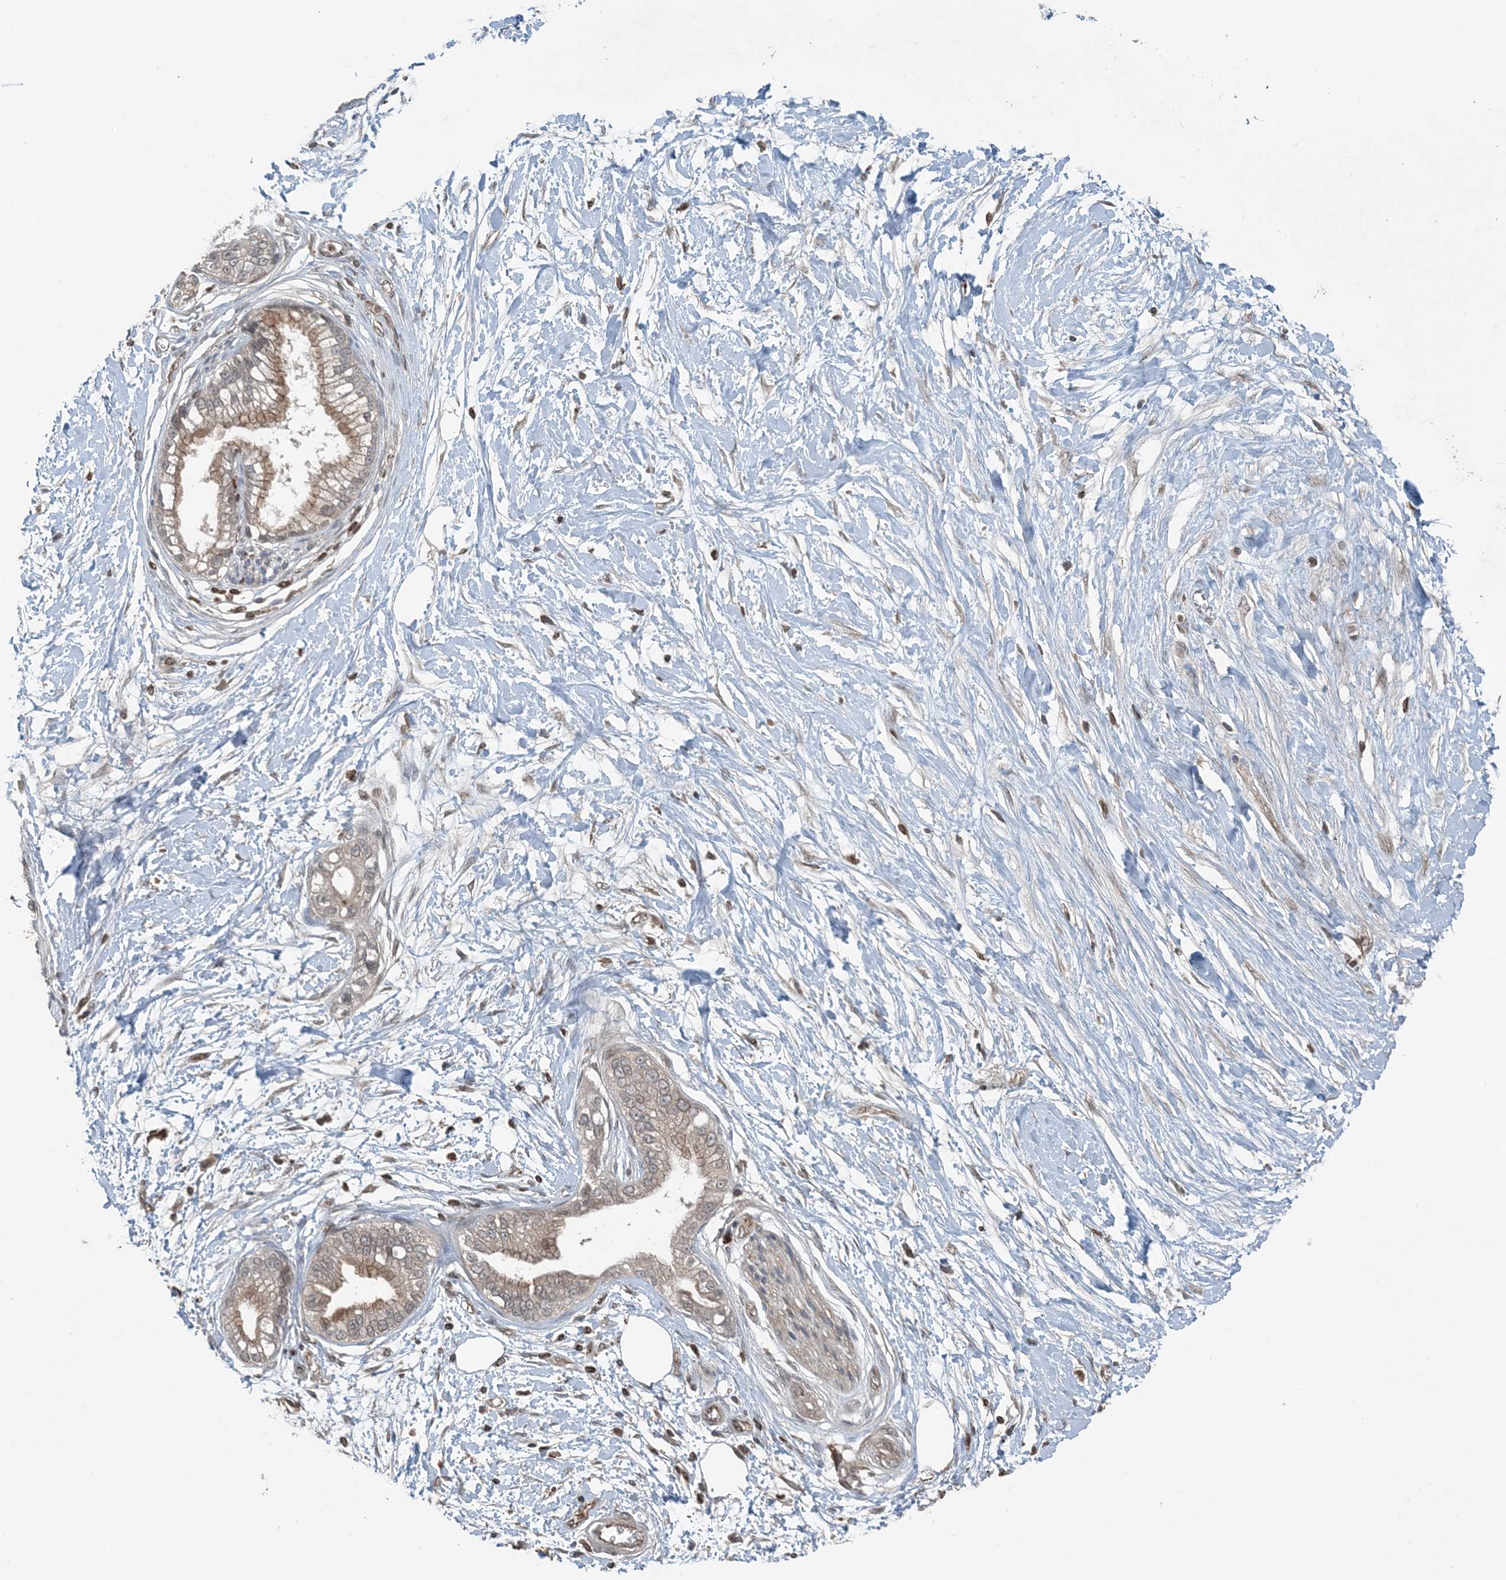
{"staining": {"intensity": "weak", "quantity": "25%-75%", "location": "cytoplasmic/membranous,nuclear"}, "tissue": "pancreatic cancer", "cell_type": "Tumor cells", "image_type": "cancer", "snomed": [{"axis": "morphology", "description": "Adenocarcinoma, NOS"}, {"axis": "topography", "description": "Pancreas"}], "caption": "Pancreatic adenocarcinoma stained with a brown dye reveals weak cytoplasmic/membranous and nuclear positive expression in about 25%-75% of tumor cells.", "gene": "ZFAND2B", "patient": {"sex": "male", "age": 68}}